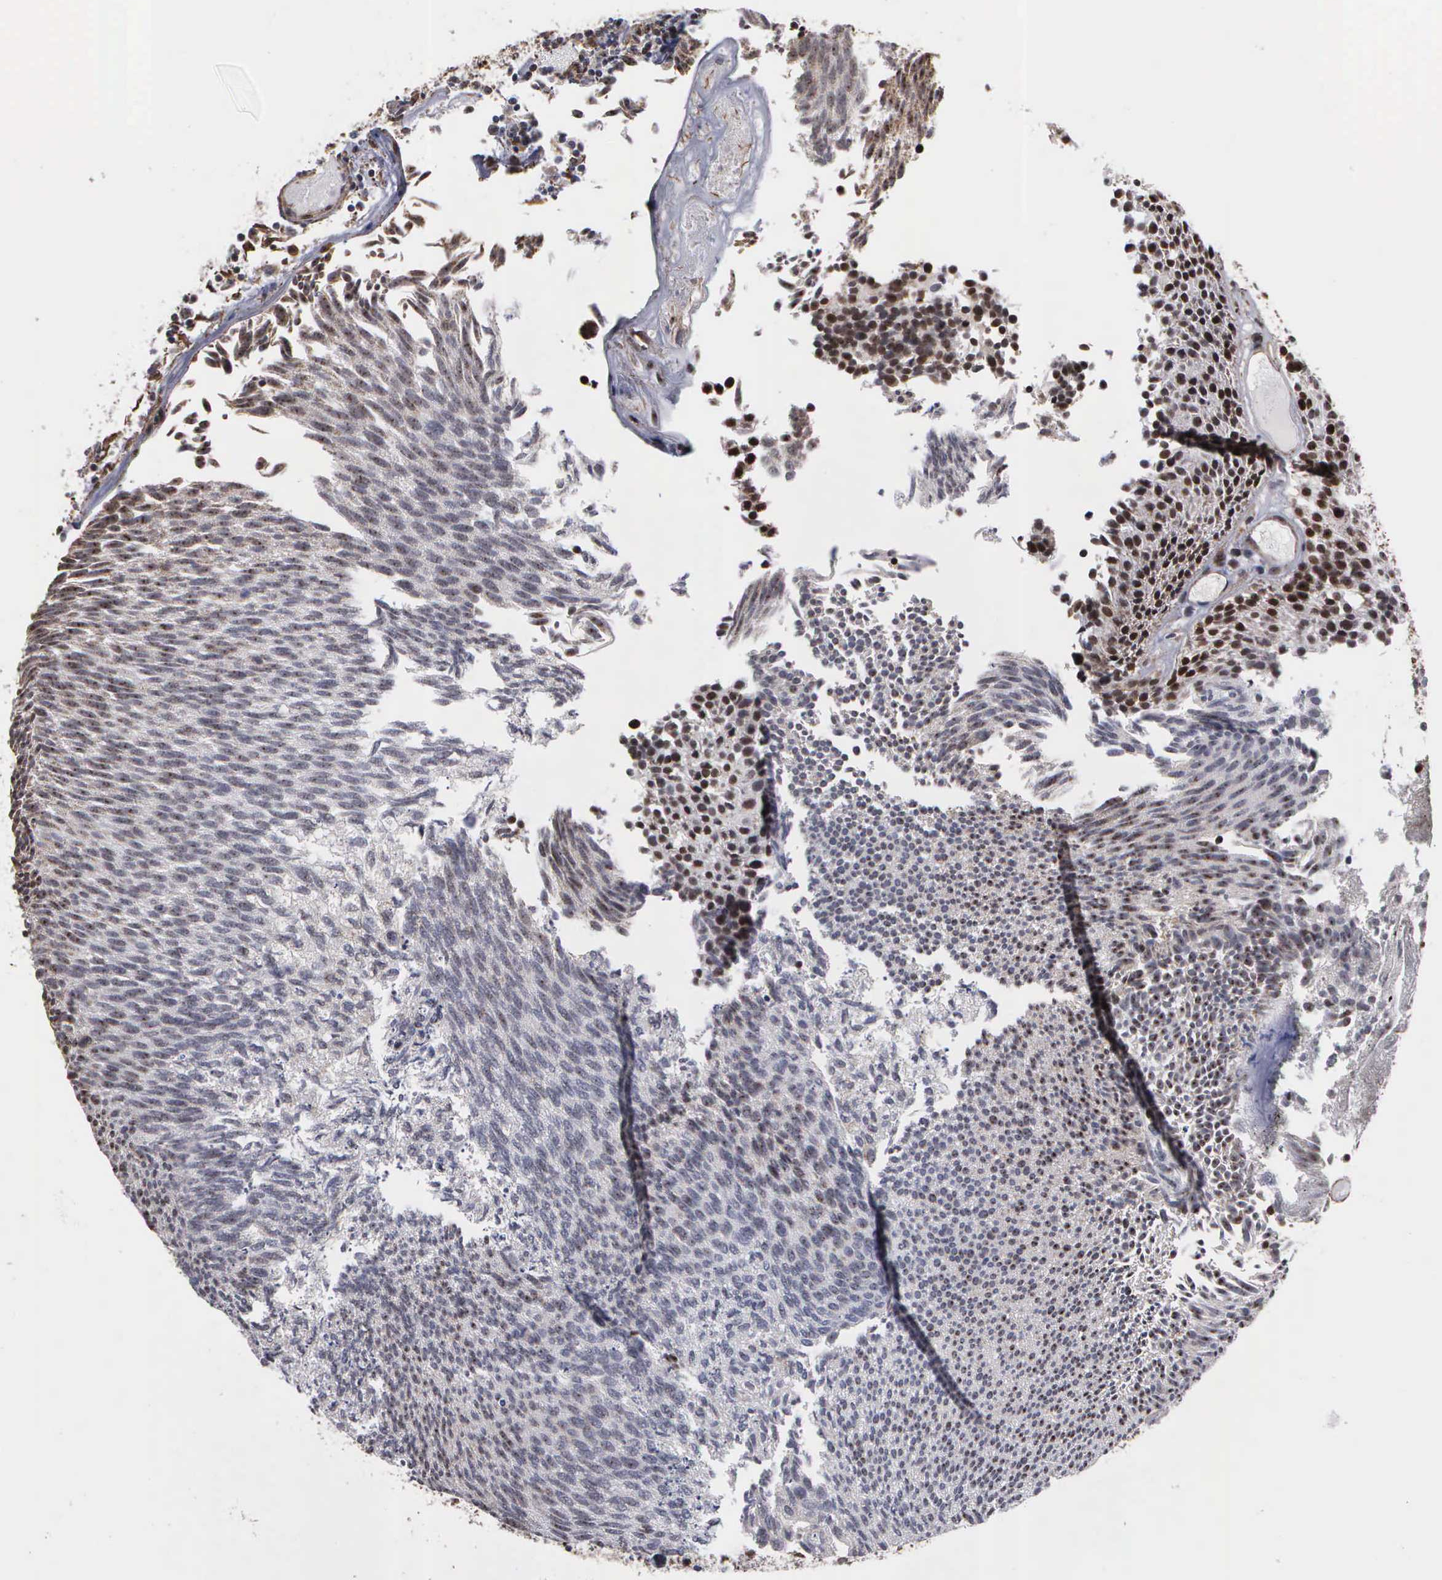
{"staining": {"intensity": "moderate", "quantity": "25%-75%", "location": "nuclear"}, "tissue": "urothelial cancer", "cell_type": "Tumor cells", "image_type": "cancer", "snomed": [{"axis": "morphology", "description": "Urothelial carcinoma, Low grade"}, {"axis": "topography", "description": "Urinary bladder"}], "caption": "Immunohistochemistry of human urothelial cancer shows medium levels of moderate nuclear staining in approximately 25%-75% of tumor cells.", "gene": "NGDN", "patient": {"sex": "male", "age": 85}}